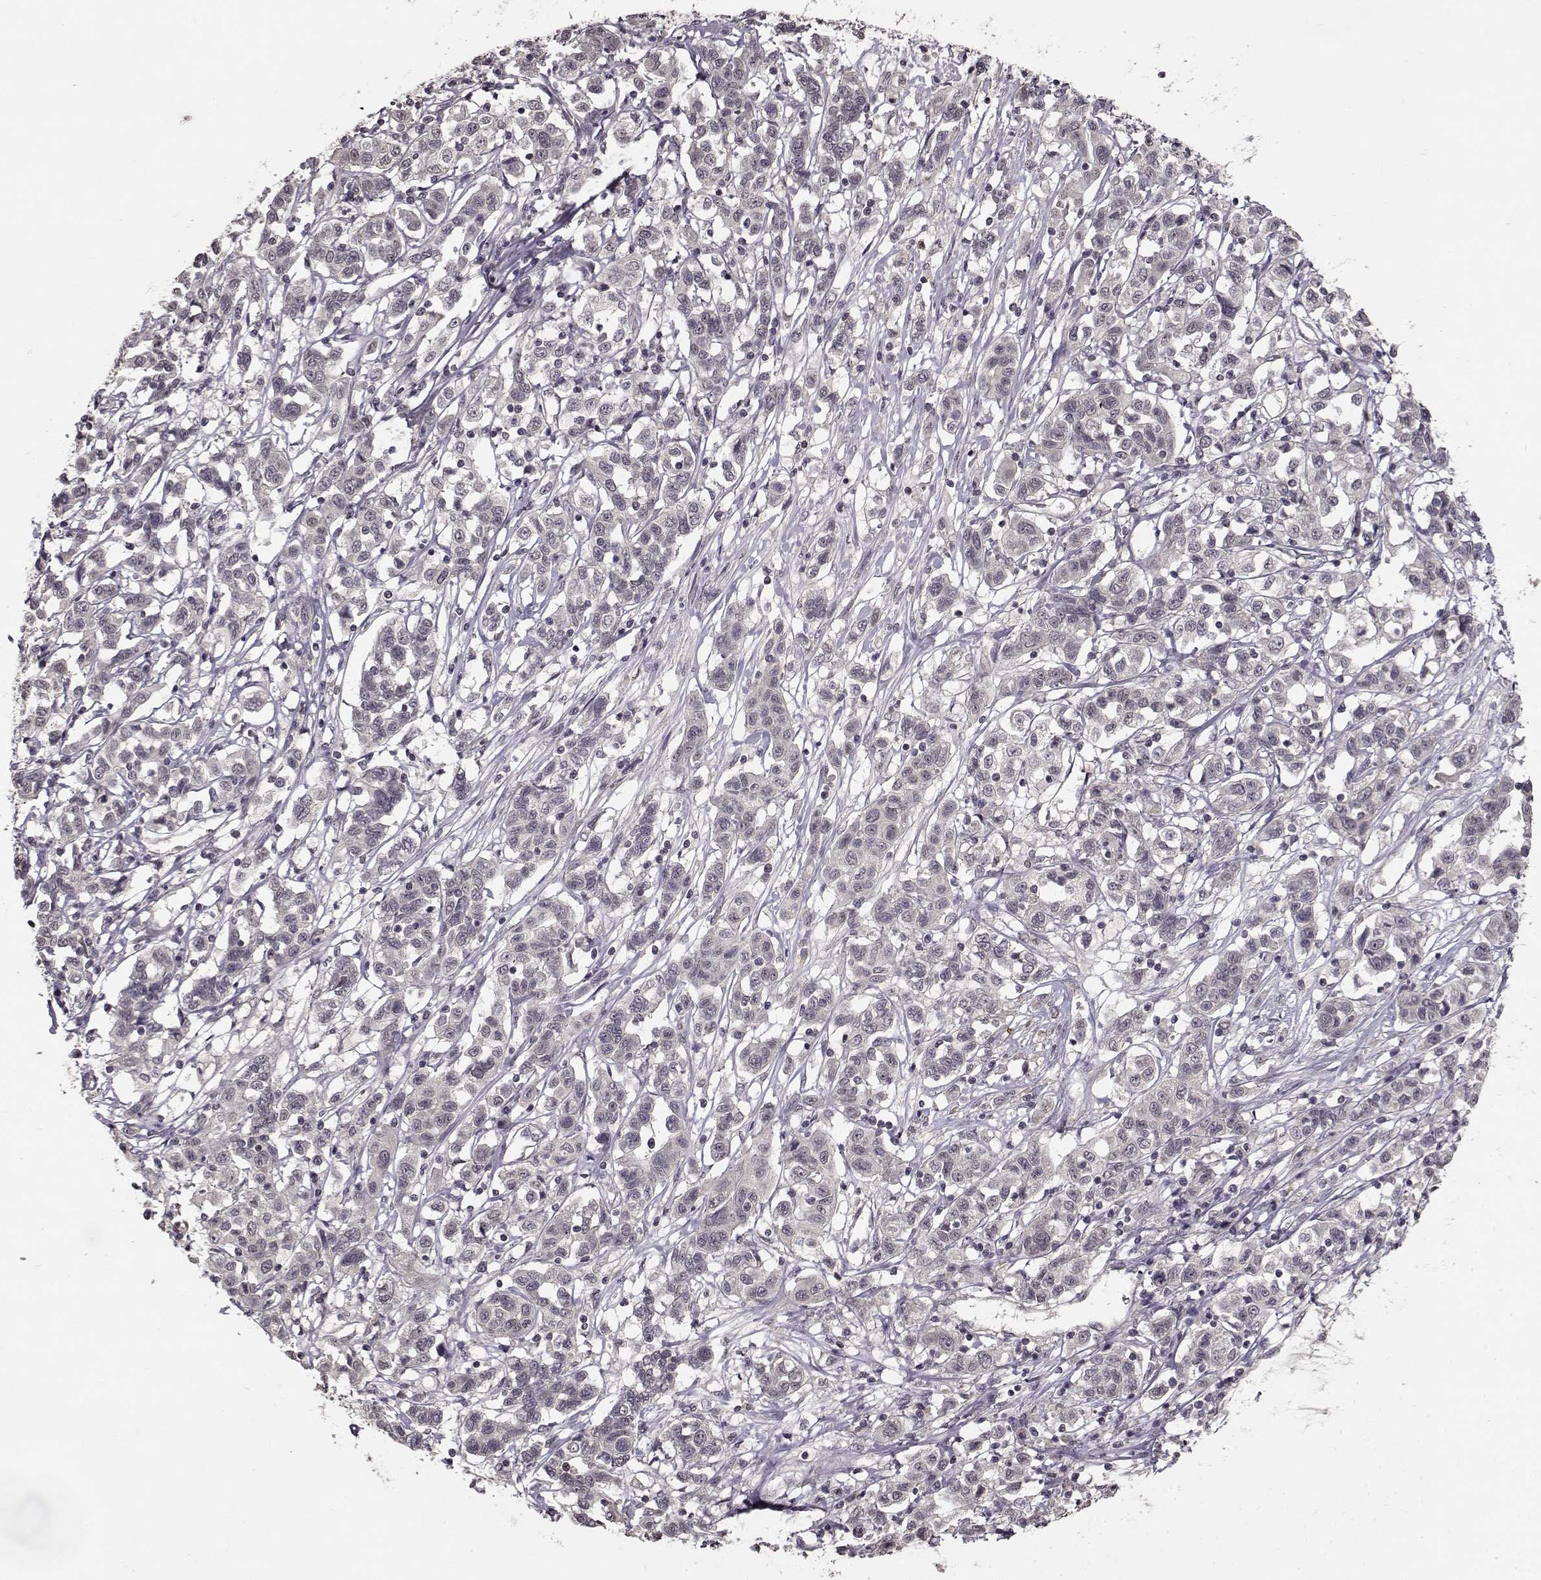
{"staining": {"intensity": "negative", "quantity": "none", "location": "none"}, "tissue": "liver cancer", "cell_type": "Tumor cells", "image_type": "cancer", "snomed": [{"axis": "morphology", "description": "Adenocarcinoma, NOS"}, {"axis": "morphology", "description": "Cholangiocarcinoma"}, {"axis": "topography", "description": "Liver"}], "caption": "This is an immunohistochemistry (IHC) image of human liver adenocarcinoma. There is no expression in tumor cells.", "gene": "NTRK2", "patient": {"sex": "male", "age": 64}}